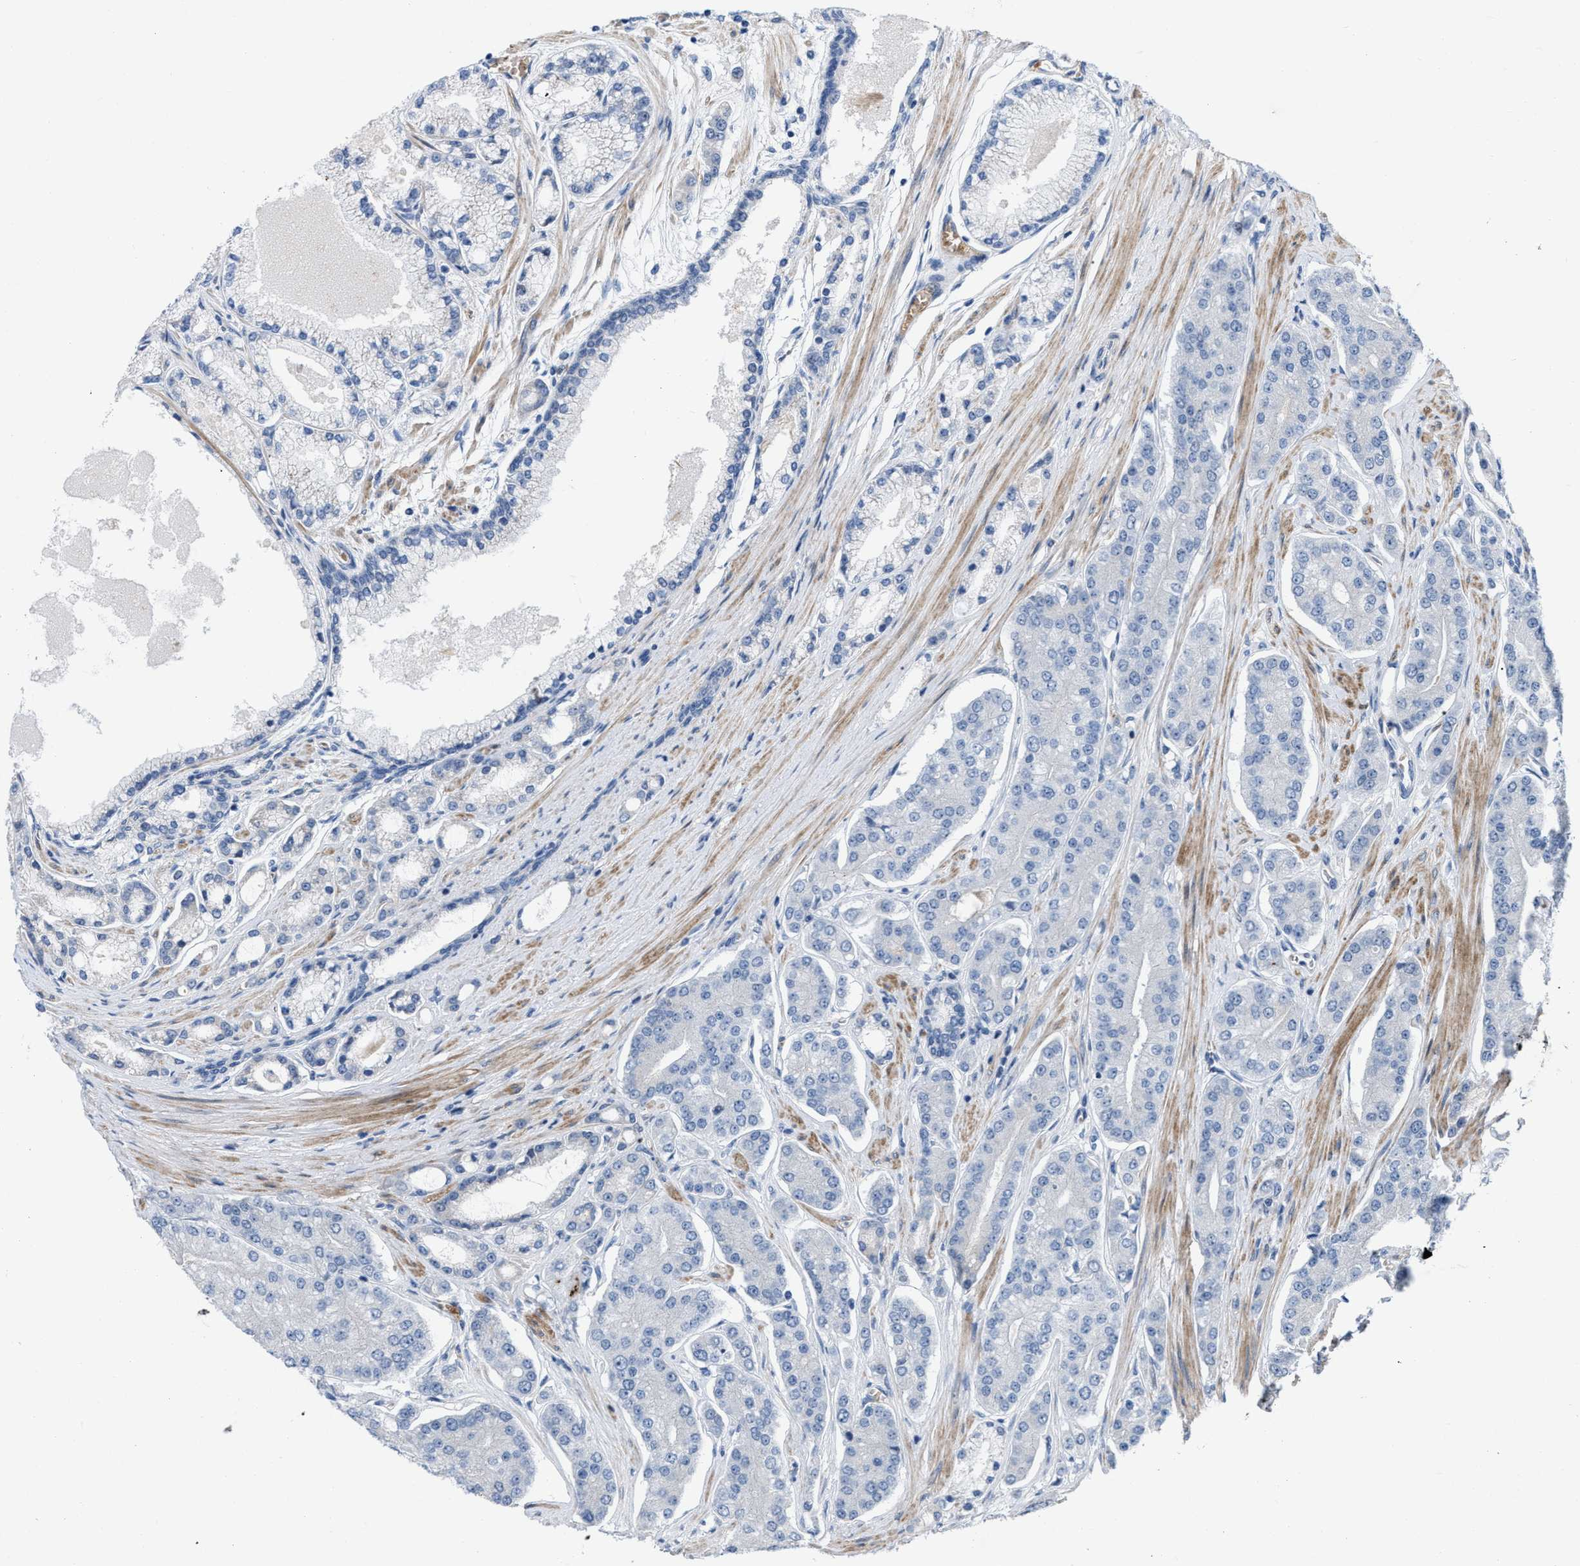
{"staining": {"intensity": "negative", "quantity": "none", "location": "none"}, "tissue": "prostate cancer", "cell_type": "Tumor cells", "image_type": "cancer", "snomed": [{"axis": "morphology", "description": "Adenocarcinoma, High grade"}, {"axis": "topography", "description": "Prostate"}], "caption": "This is an IHC histopathology image of prostate cancer (adenocarcinoma (high-grade)). There is no staining in tumor cells.", "gene": "POLR1F", "patient": {"sex": "male", "age": 71}}